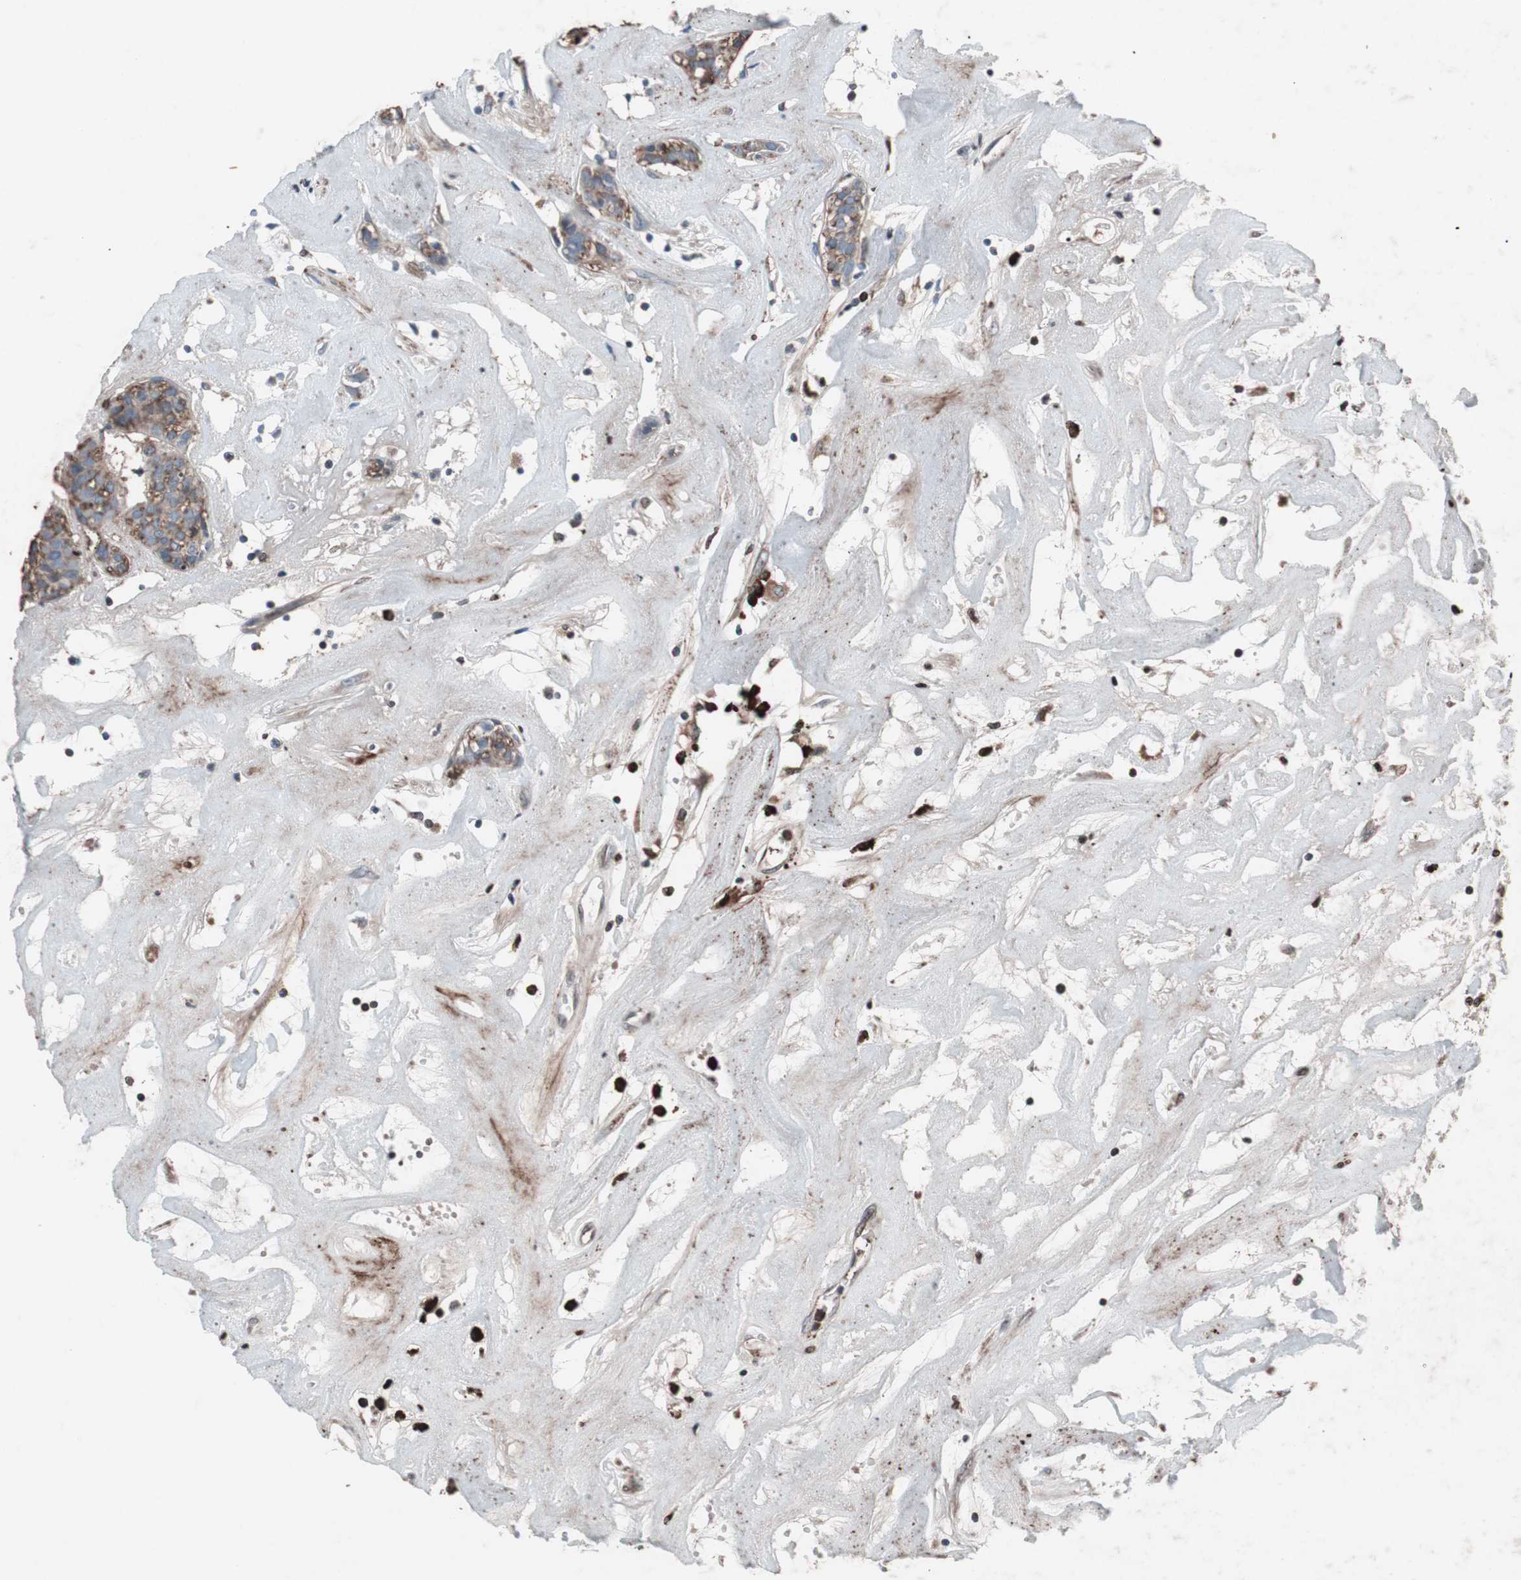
{"staining": {"intensity": "moderate", "quantity": "25%-75%", "location": "cytoplasmic/membranous"}, "tissue": "head and neck cancer", "cell_type": "Tumor cells", "image_type": "cancer", "snomed": [{"axis": "morphology", "description": "Adenocarcinoma, NOS"}, {"axis": "topography", "description": "Salivary gland"}, {"axis": "topography", "description": "Head-Neck"}], "caption": "Protein positivity by immunohistochemistry demonstrates moderate cytoplasmic/membranous positivity in about 25%-75% of tumor cells in head and neck cancer.", "gene": "GRB7", "patient": {"sex": "female", "age": 65}}